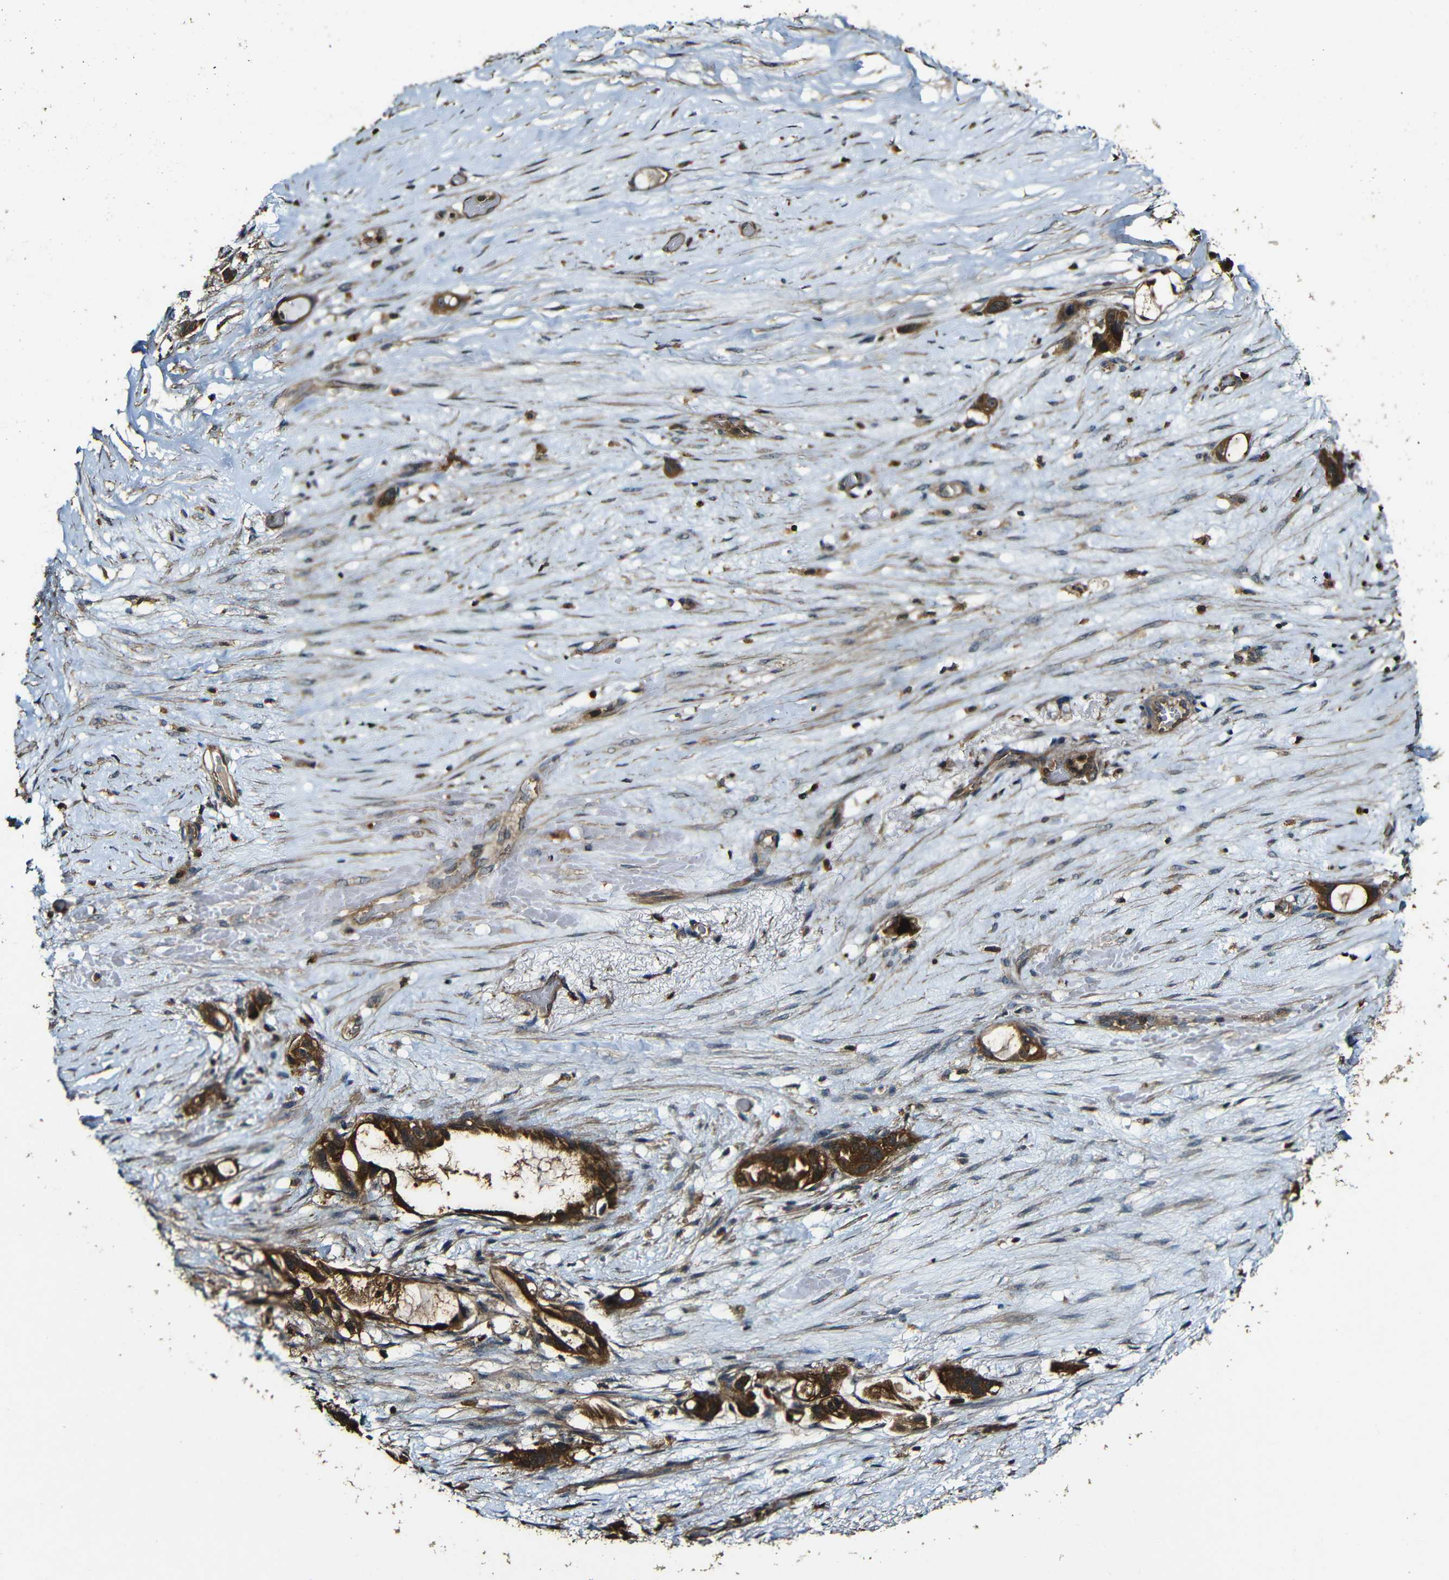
{"staining": {"intensity": "strong", "quantity": ">75%", "location": "cytoplasmic/membranous"}, "tissue": "liver cancer", "cell_type": "Tumor cells", "image_type": "cancer", "snomed": [{"axis": "morphology", "description": "Cholangiocarcinoma"}, {"axis": "topography", "description": "Liver"}], "caption": "Brown immunohistochemical staining in liver cancer exhibits strong cytoplasmic/membranous positivity in approximately >75% of tumor cells. The protein is stained brown, and the nuclei are stained in blue (DAB IHC with brightfield microscopy, high magnification).", "gene": "CASP8", "patient": {"sex": "female", "age": 65}}